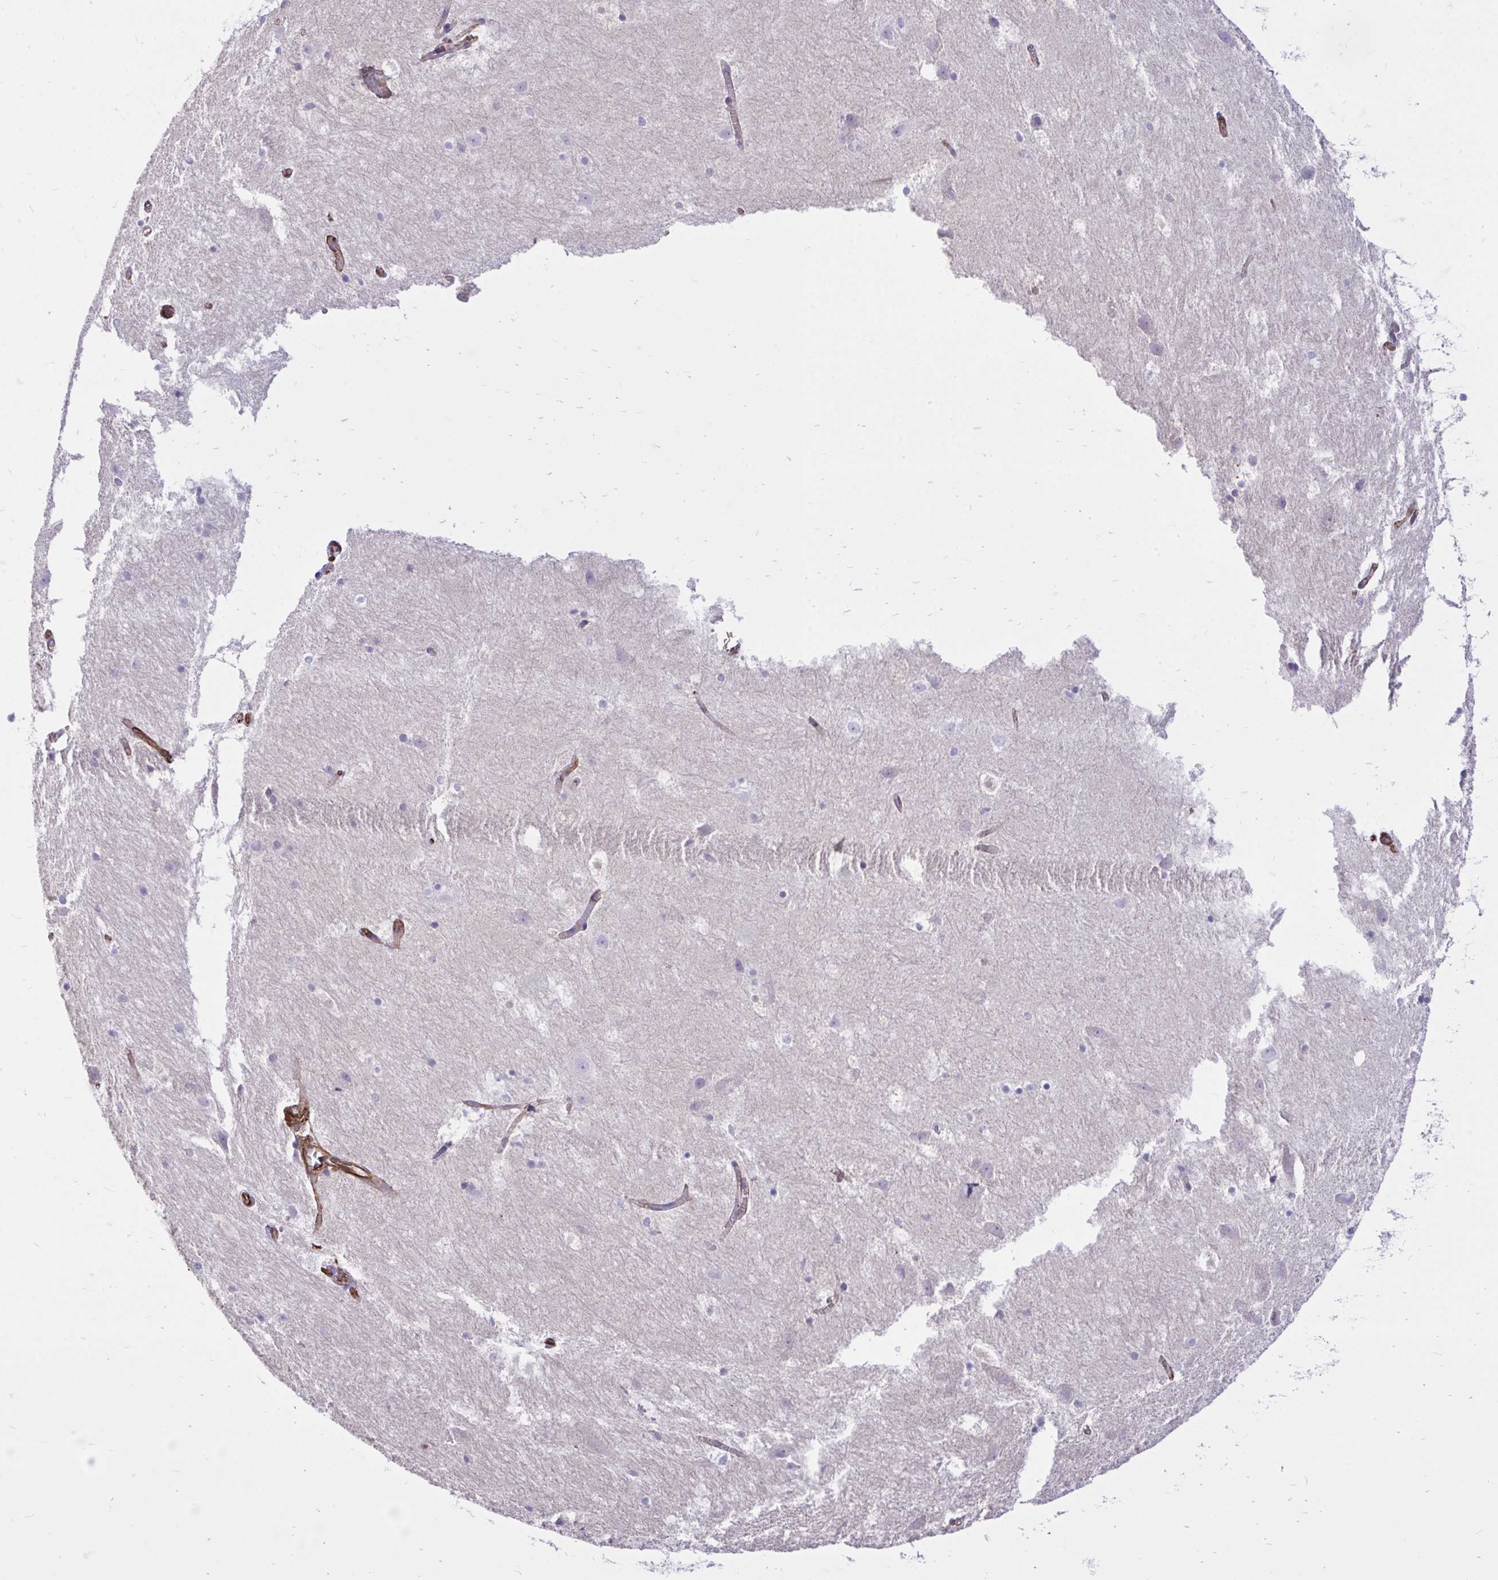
{"staining": {"intensity": "negative", "quantity": "none", "location": "none"}, "tissue": "hippocampus", "cell_type": "Glial cells", "image_type": "normal", "snomed": [{"axis": "morphology", "description": "Normal tissue, NOS"}, {"axis": "topography", "description": "Hippocampus"}], "caption": "Immunohistochemistry (IHC) image of benign hippocampus: hippocampus stained with DAB (3,3'-diaminobenzidine) exhibits no significant protein staining in glial cells. (Immunohistochemistry (IHC), brightfield microscopy, high magnification).", "gene": "RNF103", "patient": {"sex": "female", "age": 52}}